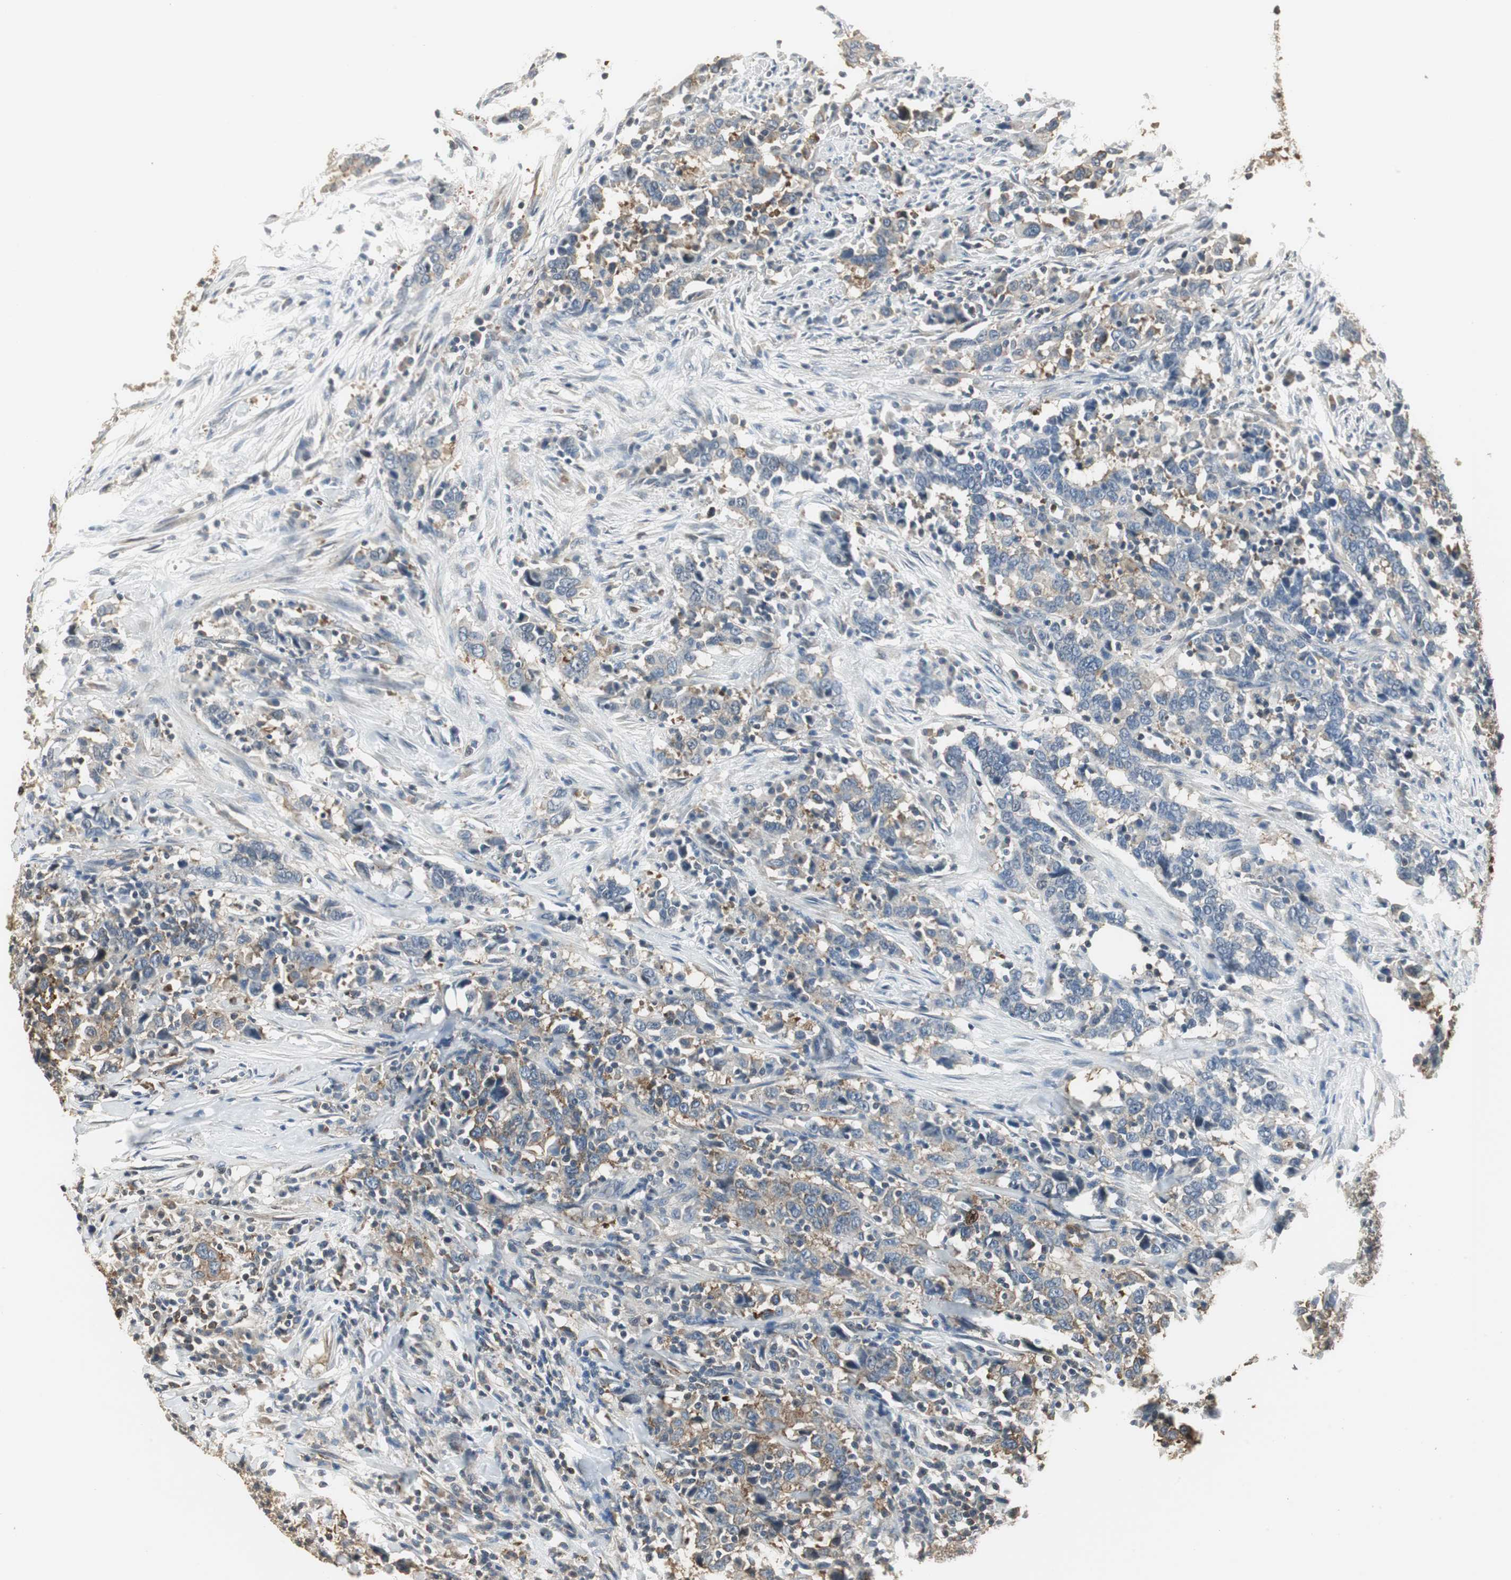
{"staining": {"intensity": "weak", "quantity": "25%-75%", "location": "cytoplasmic/membranous"}, "tissue": "urothelial cancer", "cell_type": "Tumor cells", "image_type": "cancer", "snomed": [{"axis": "morphology", "description": "Urothelial carcinoma, High grade"}, {"axis": "topography", "description": "Urinary bladder"}], "caption": "Immunohistochemical staining of human urothelial cancer displays weak cytoplasmic/membranous protein staining in about 25%-75% of tumor cells.", "gene": "CCT5", "patient": {"sex": "male", "age": 61}}